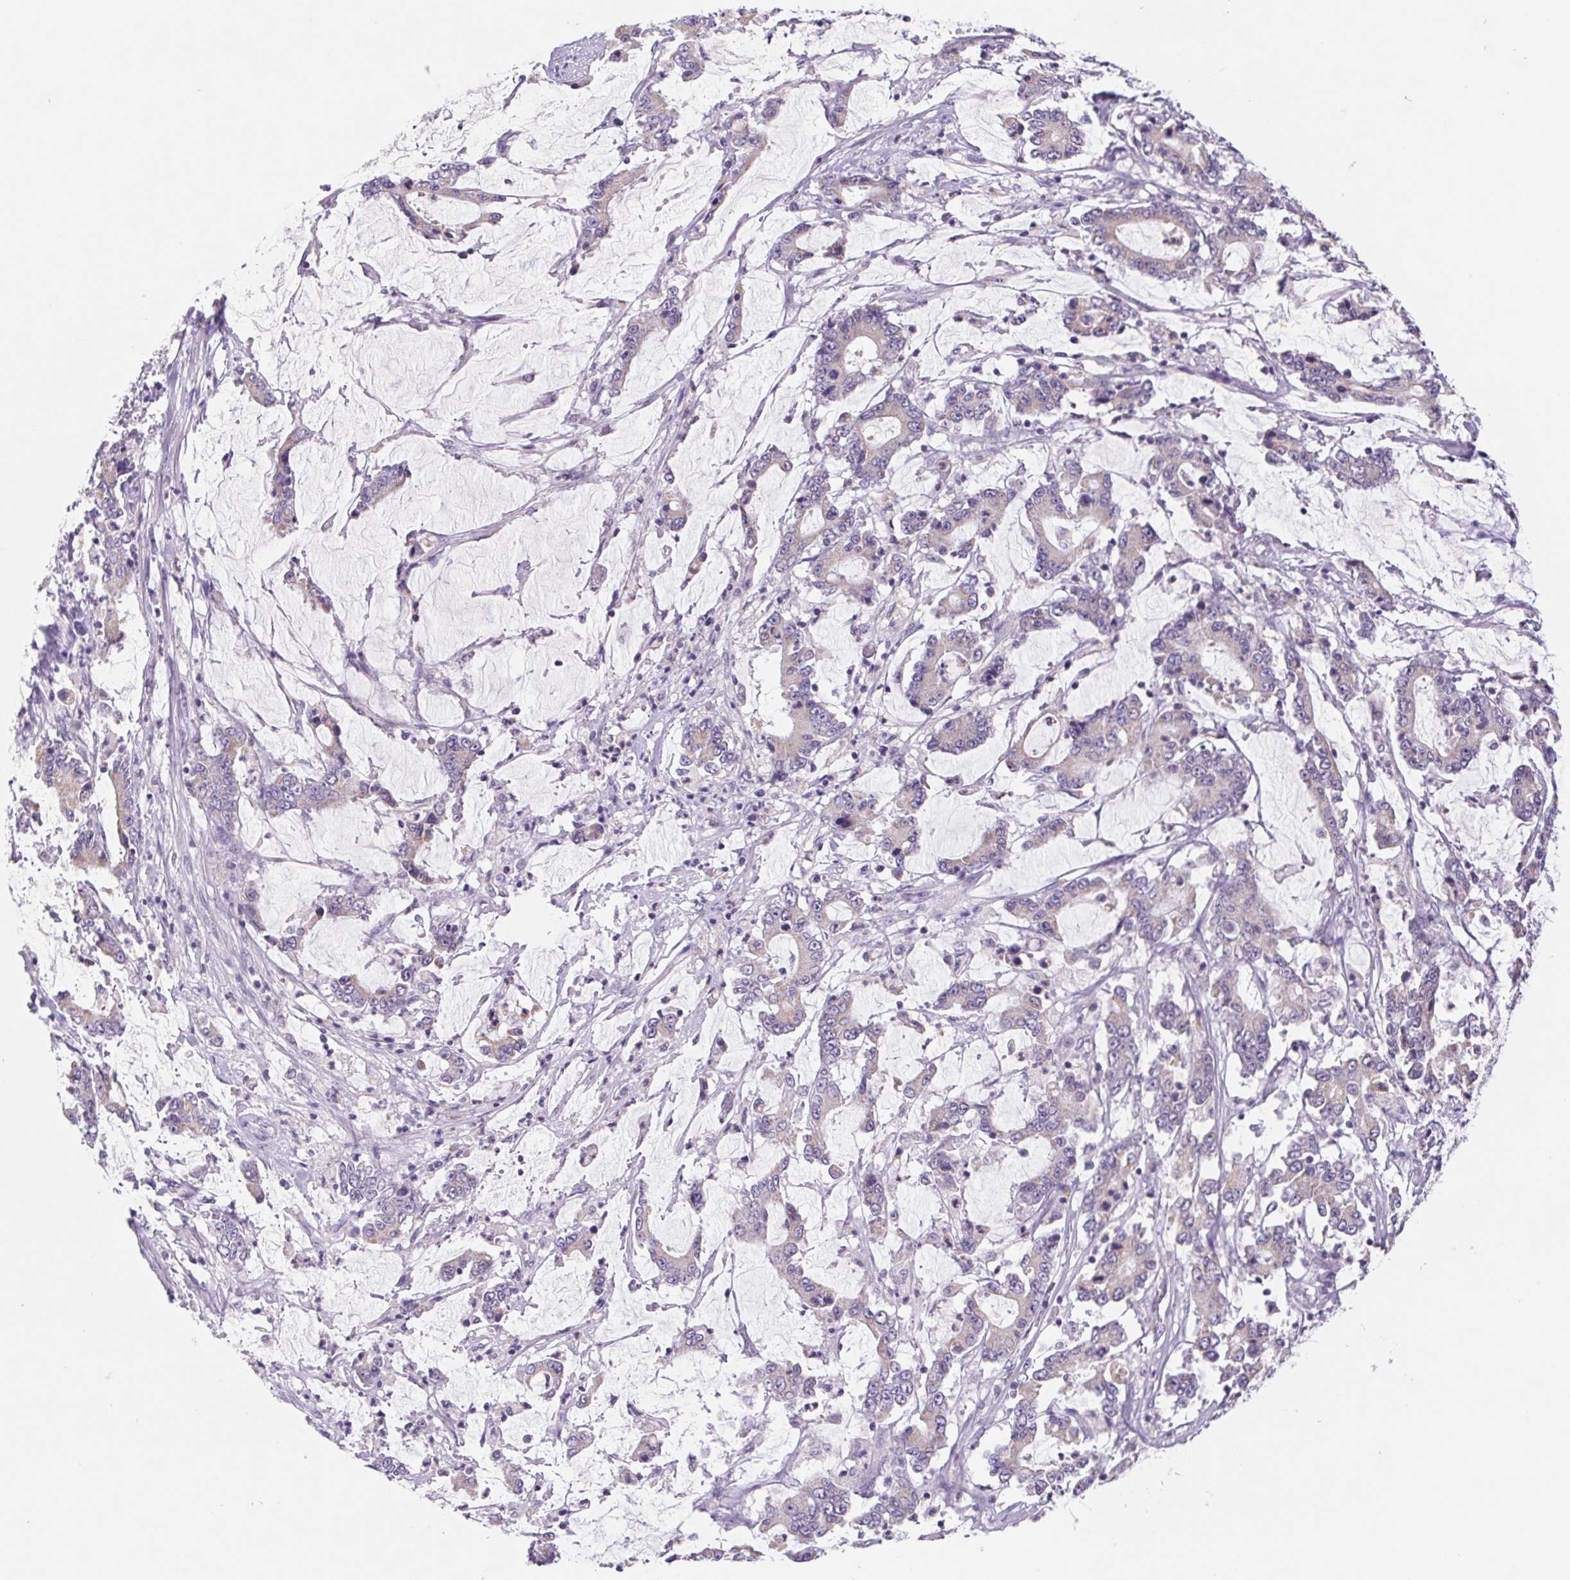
{"staining": {"intensity": "negative", "quantity": "none", "location": "none"}, "tissue": "stomach cancer", "cell_type": "Tumor cells", "image_type": "cancer", "snomed": [{"axis": "morphology", "description": "Adenocarcinoma, NOS"}, {"axis": "topography", "description": "Stomach, upper"}], "caption": "The histopathology image exhibits no significant expression in tumor cells of adenocarcinoma (stomach).", "gene": "DPPA5", "patient": {"sex": "male", "age": 68}}